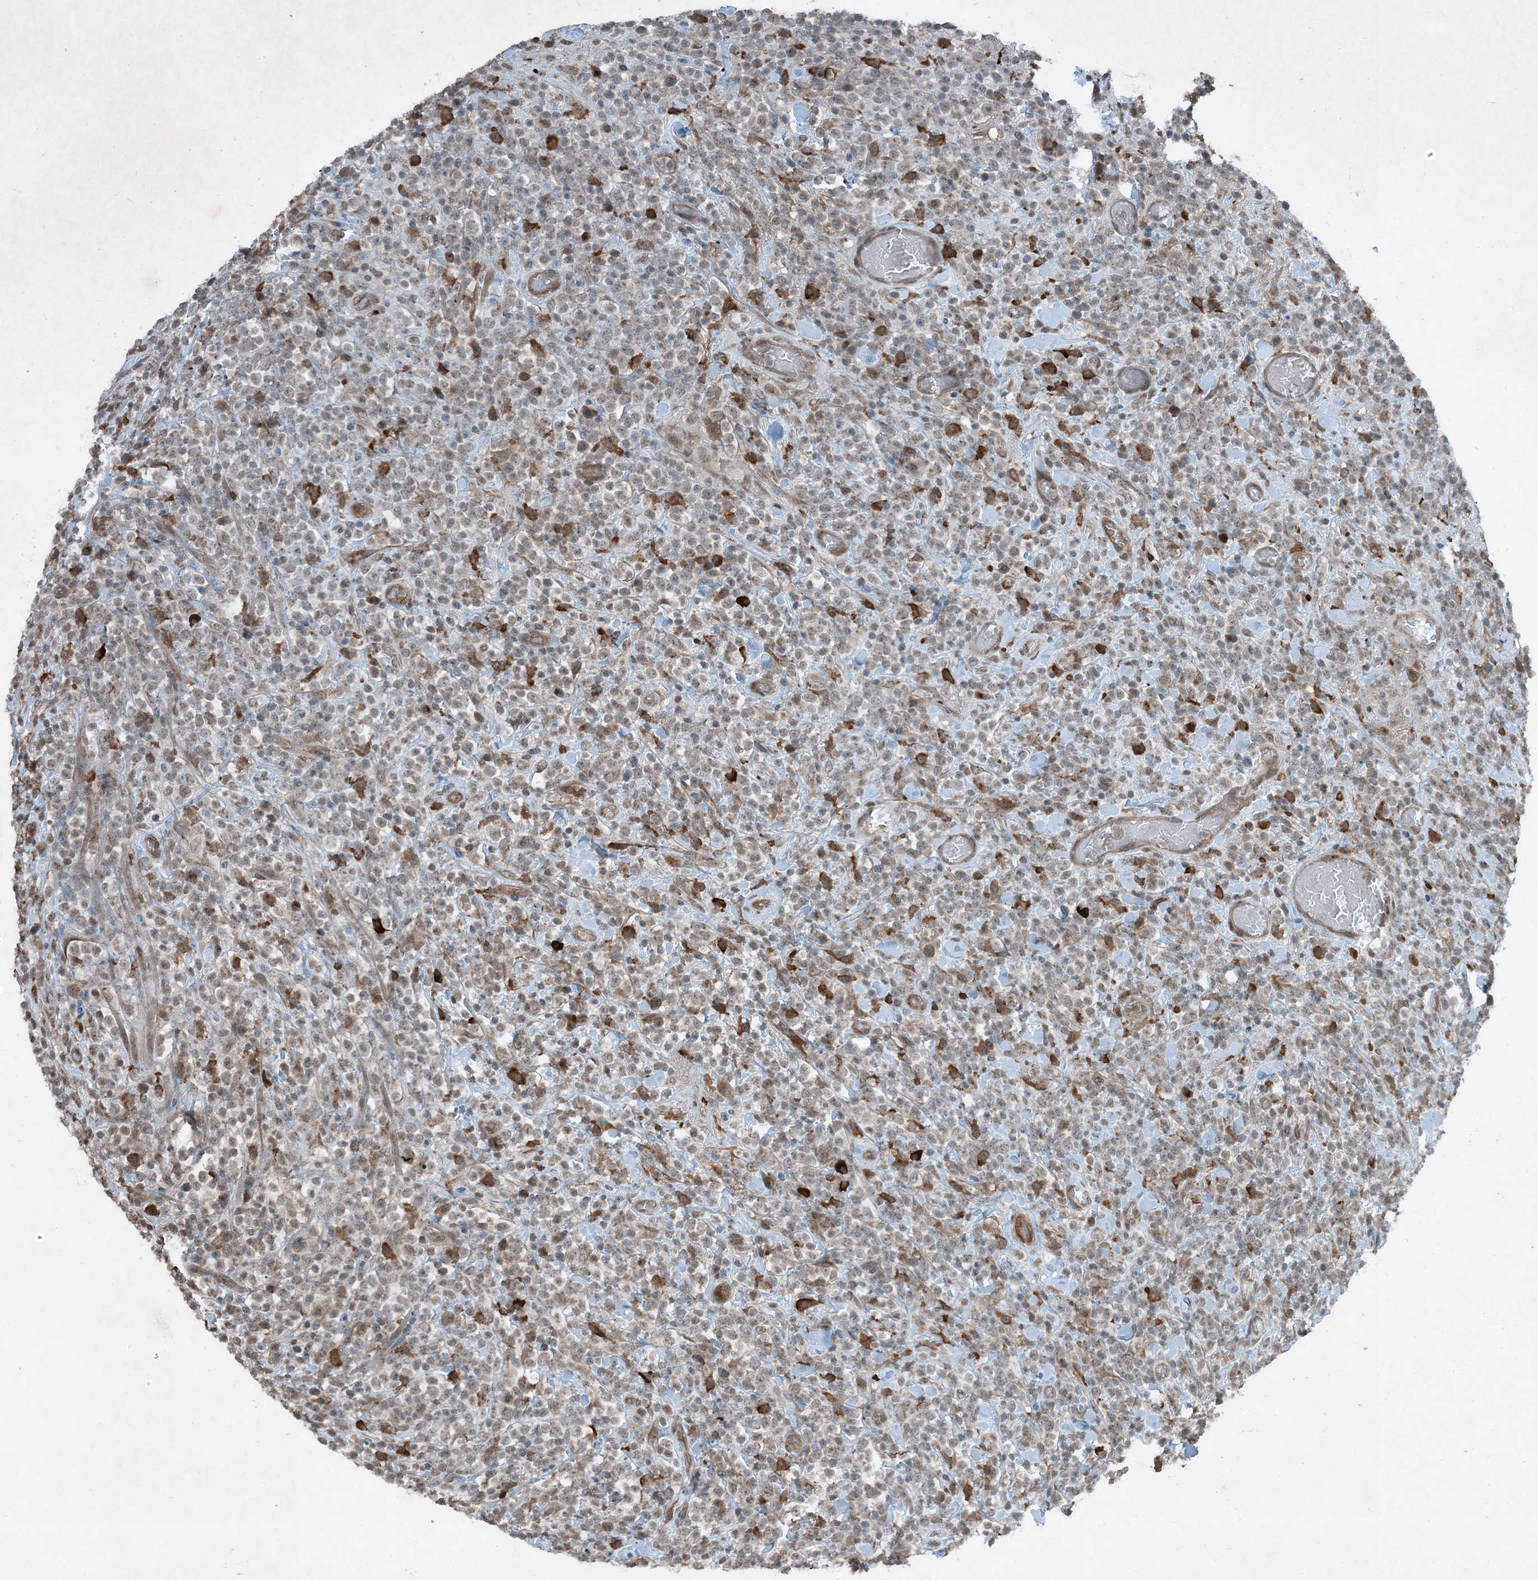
{"staining": {"intensity": "negative", "quantity": "none", "location": "none"}, "tissue": "lymphoma", "cell_type": "Tumor cells", "image_type": "cancer", "snomed": [{"axis": "morphology", "description": "Malignant lymphoma, non-Hodgkin's type, High grade"}, {"axis": "topography", "description": "Colon"}], "caption": "Tumor cells show no significant protein expression in malignant lymphoma, non-Hodgkin's type (high-grade).", "gene": "MDN1", "patient": {"sex": "female", "age": 53}}